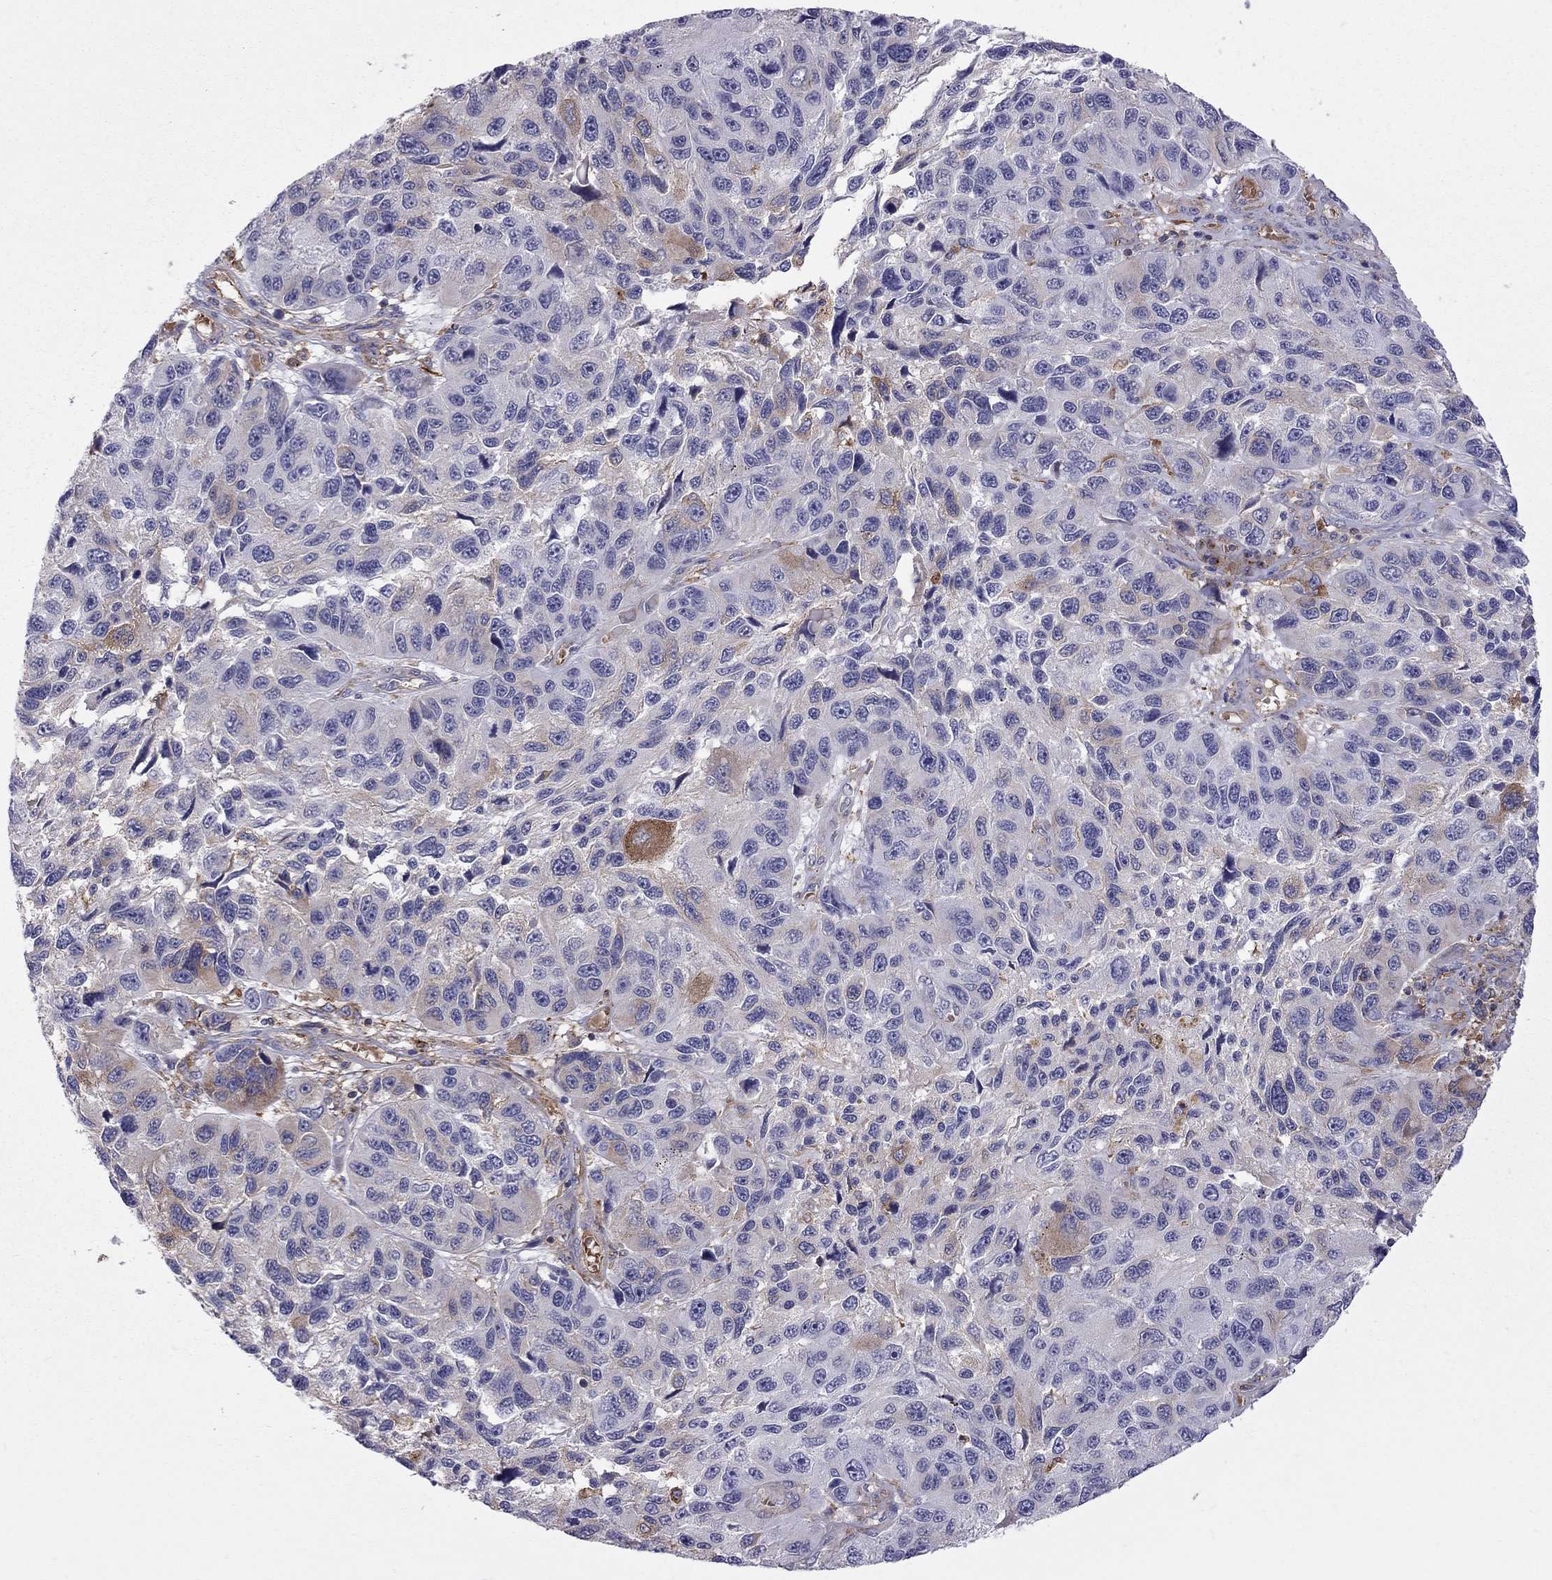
{"staining": {"intensity": "moderate", "quantity": "<25%", "location": "cytoplasmic/membranous"}, "tissue": "melanoma", "cell_type": "Tumor cells", "image_type": "cancer", "snomed": [{"axis": "morphology", "description": "Malignant melanoma, NOS"}, {"axis": "topography", "description": "Skin"}], "caption": "Immunohistochemical staining of melanoma exhibits low levels of moderate cytoplasmic/membranous expression in about <25% of tumor cells.", "gene": "EIF4E3", "patient": {"sex": "male", "age": 53}}